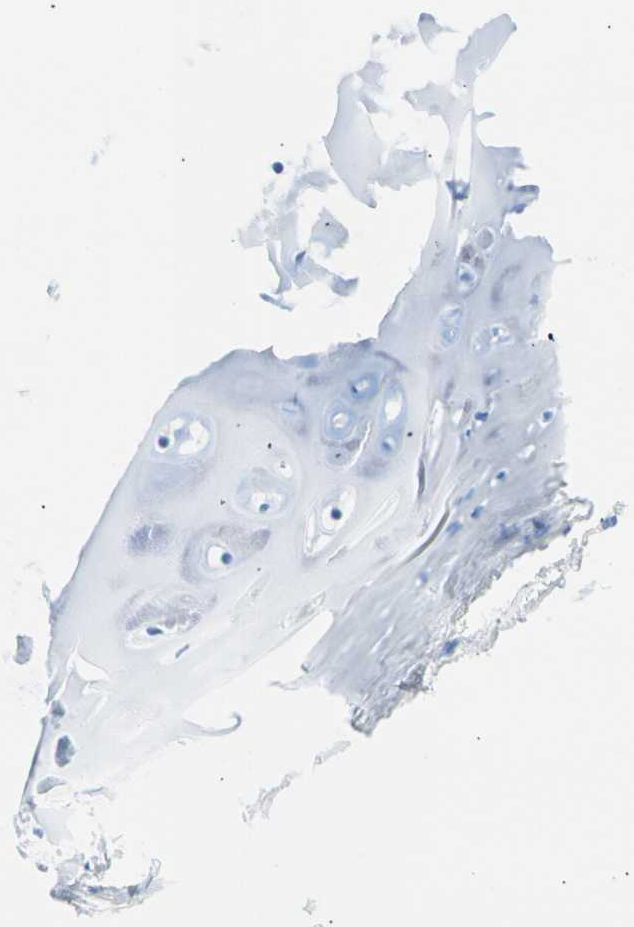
{"staining": {"intensity": "negative", "quantity": "none", "location": "none"}, "tissue": "adipose tissue", "cell_type": "Adipocytes", "image_type": "normal", "snomed": [{"axis": "morphology", "description": "Normal tissue, NOS"}, {"axis": "topography", "description": "Cartilage tissue"}, {"axis": "topography", "description": "Bronchus"}], "caption": "An image of human adipose tissue is negative for staining in adipocytes.", "gene": "CEL", "patient": {"sex": "female", "age": 73}}